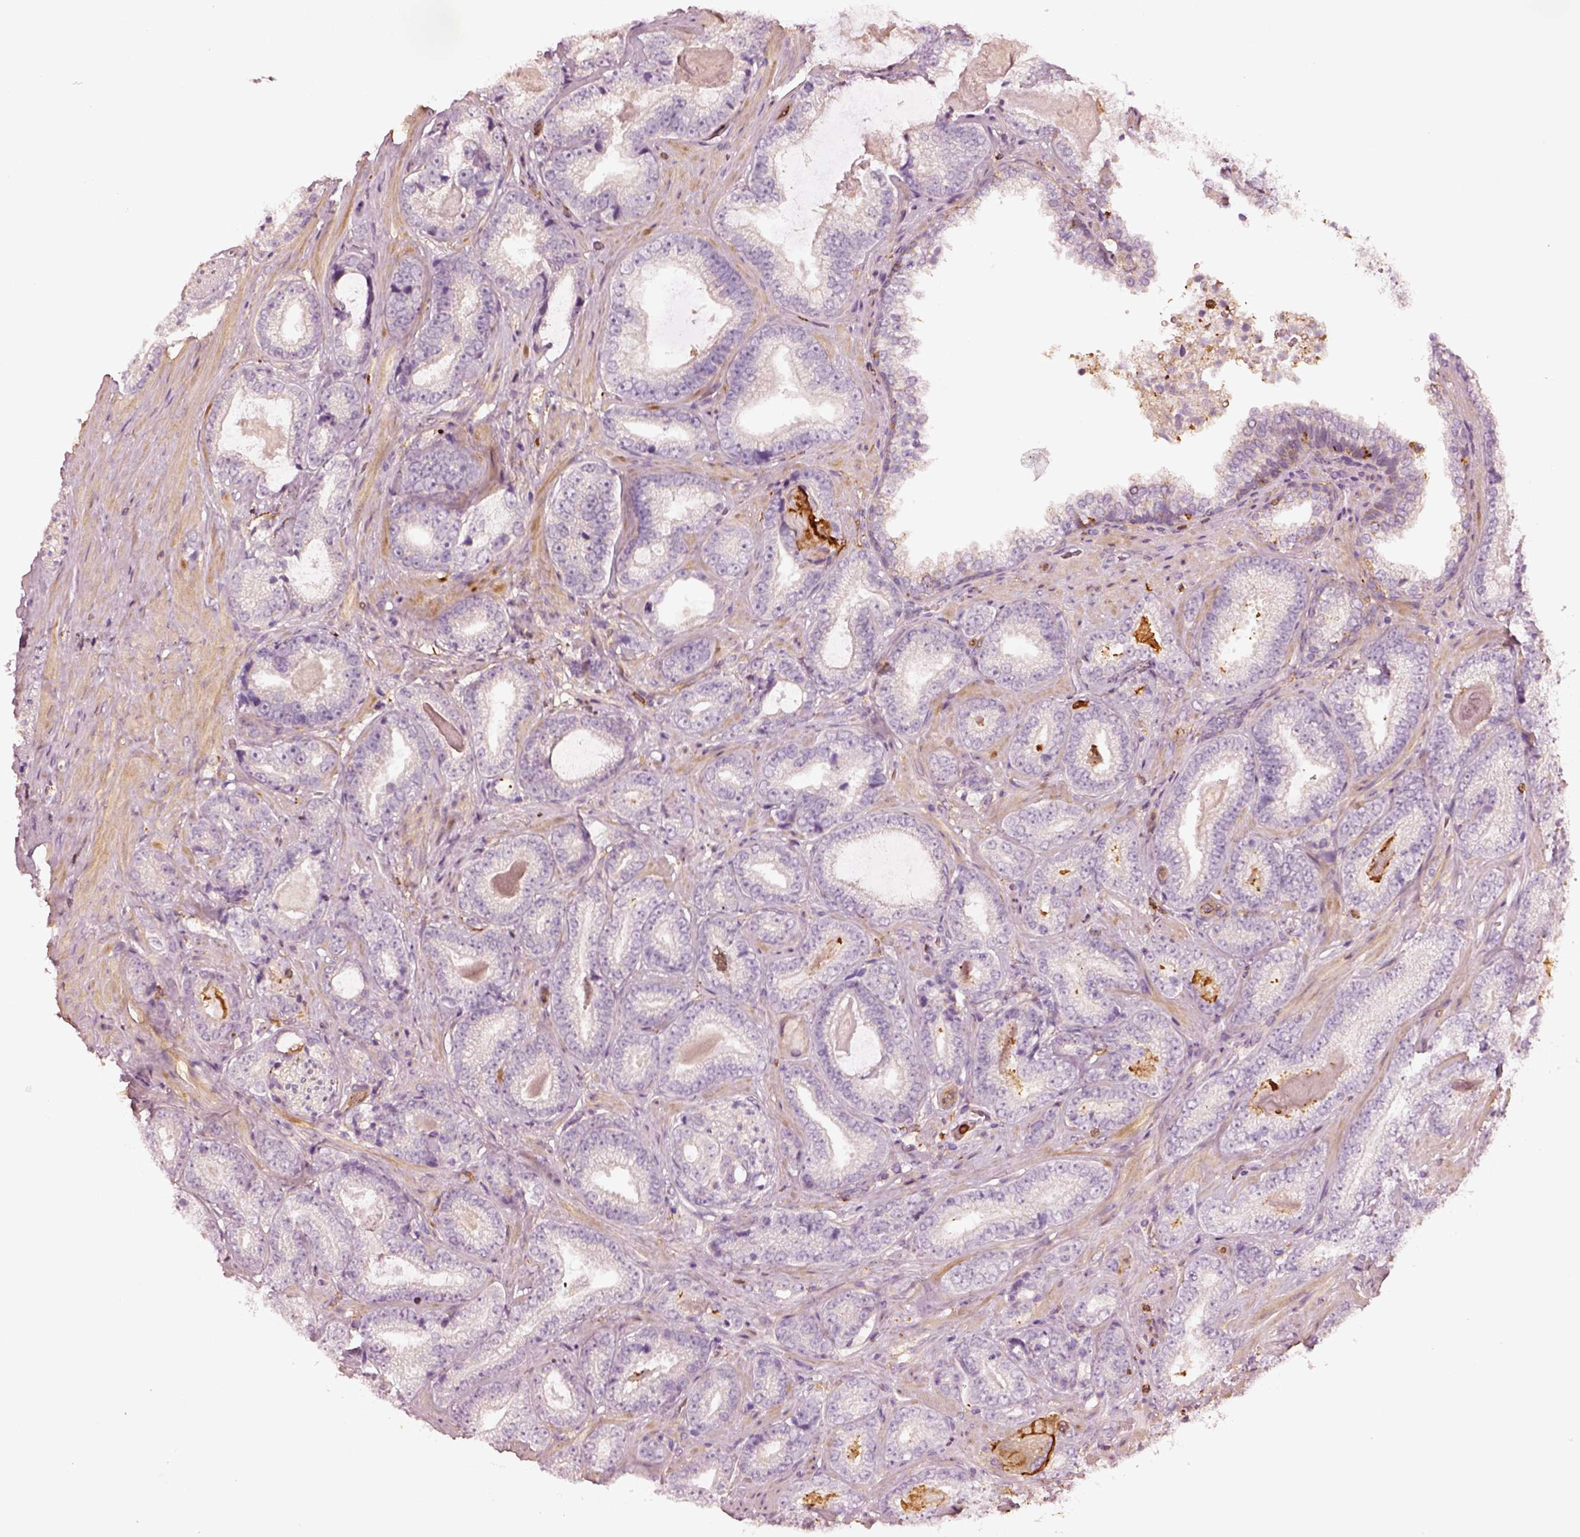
{"staining": {"intensity": "negative", "quantity": "none", "location": "none"}, "tissue": "prostate cancer", "cell_type": "Tumor cells", "image_type": "cancer", "snomed": [{"axis": "morphology", "description": "Adenocarcinoma, Low grade"}, {"axis": "topography", "description": "Prostate"}], "caption": "IHC of adenocarcinoma (low-grade) (prostate) demonstrates no positivity in tumor cells.", "gene": "ZYX", "patient": {"sex": "male", "age": 61}}